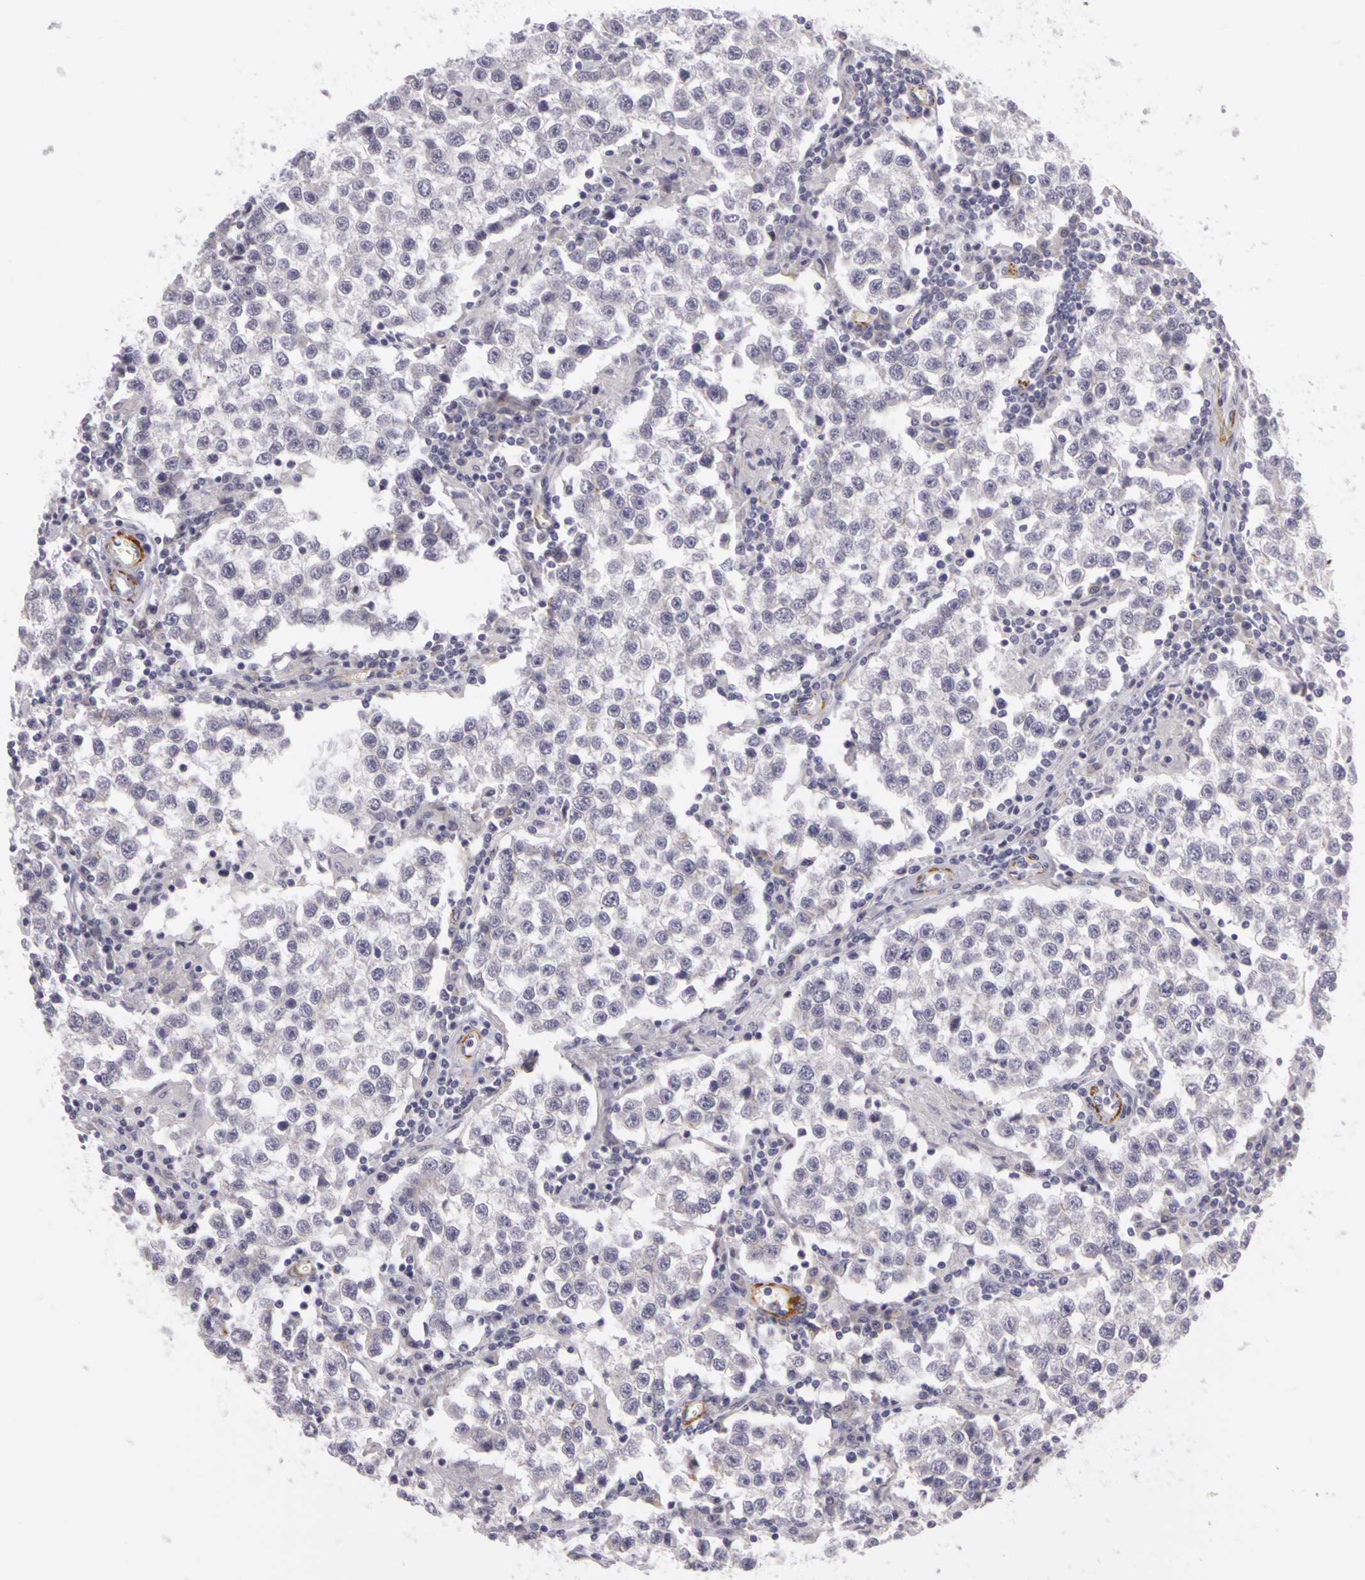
{"staining": {"intensity": "negative", "quantity": "none", "location": "none"}, "tissue": "testis cancer", "cell_type": "Tumor cells", "image_type": "cancer", "snomed": [{"axis": "morphology", "description": "Seminoma, NOS"}, {"axis": "topography", "description": "Testis"}], "caption": "This is an immunohistochemistry (IHC) histopathology image of human testis cancer (seminoma). There is no expression in tumor cells.", "gene": "CNTN2", "patient": {"sex": "male", "age": 36}}